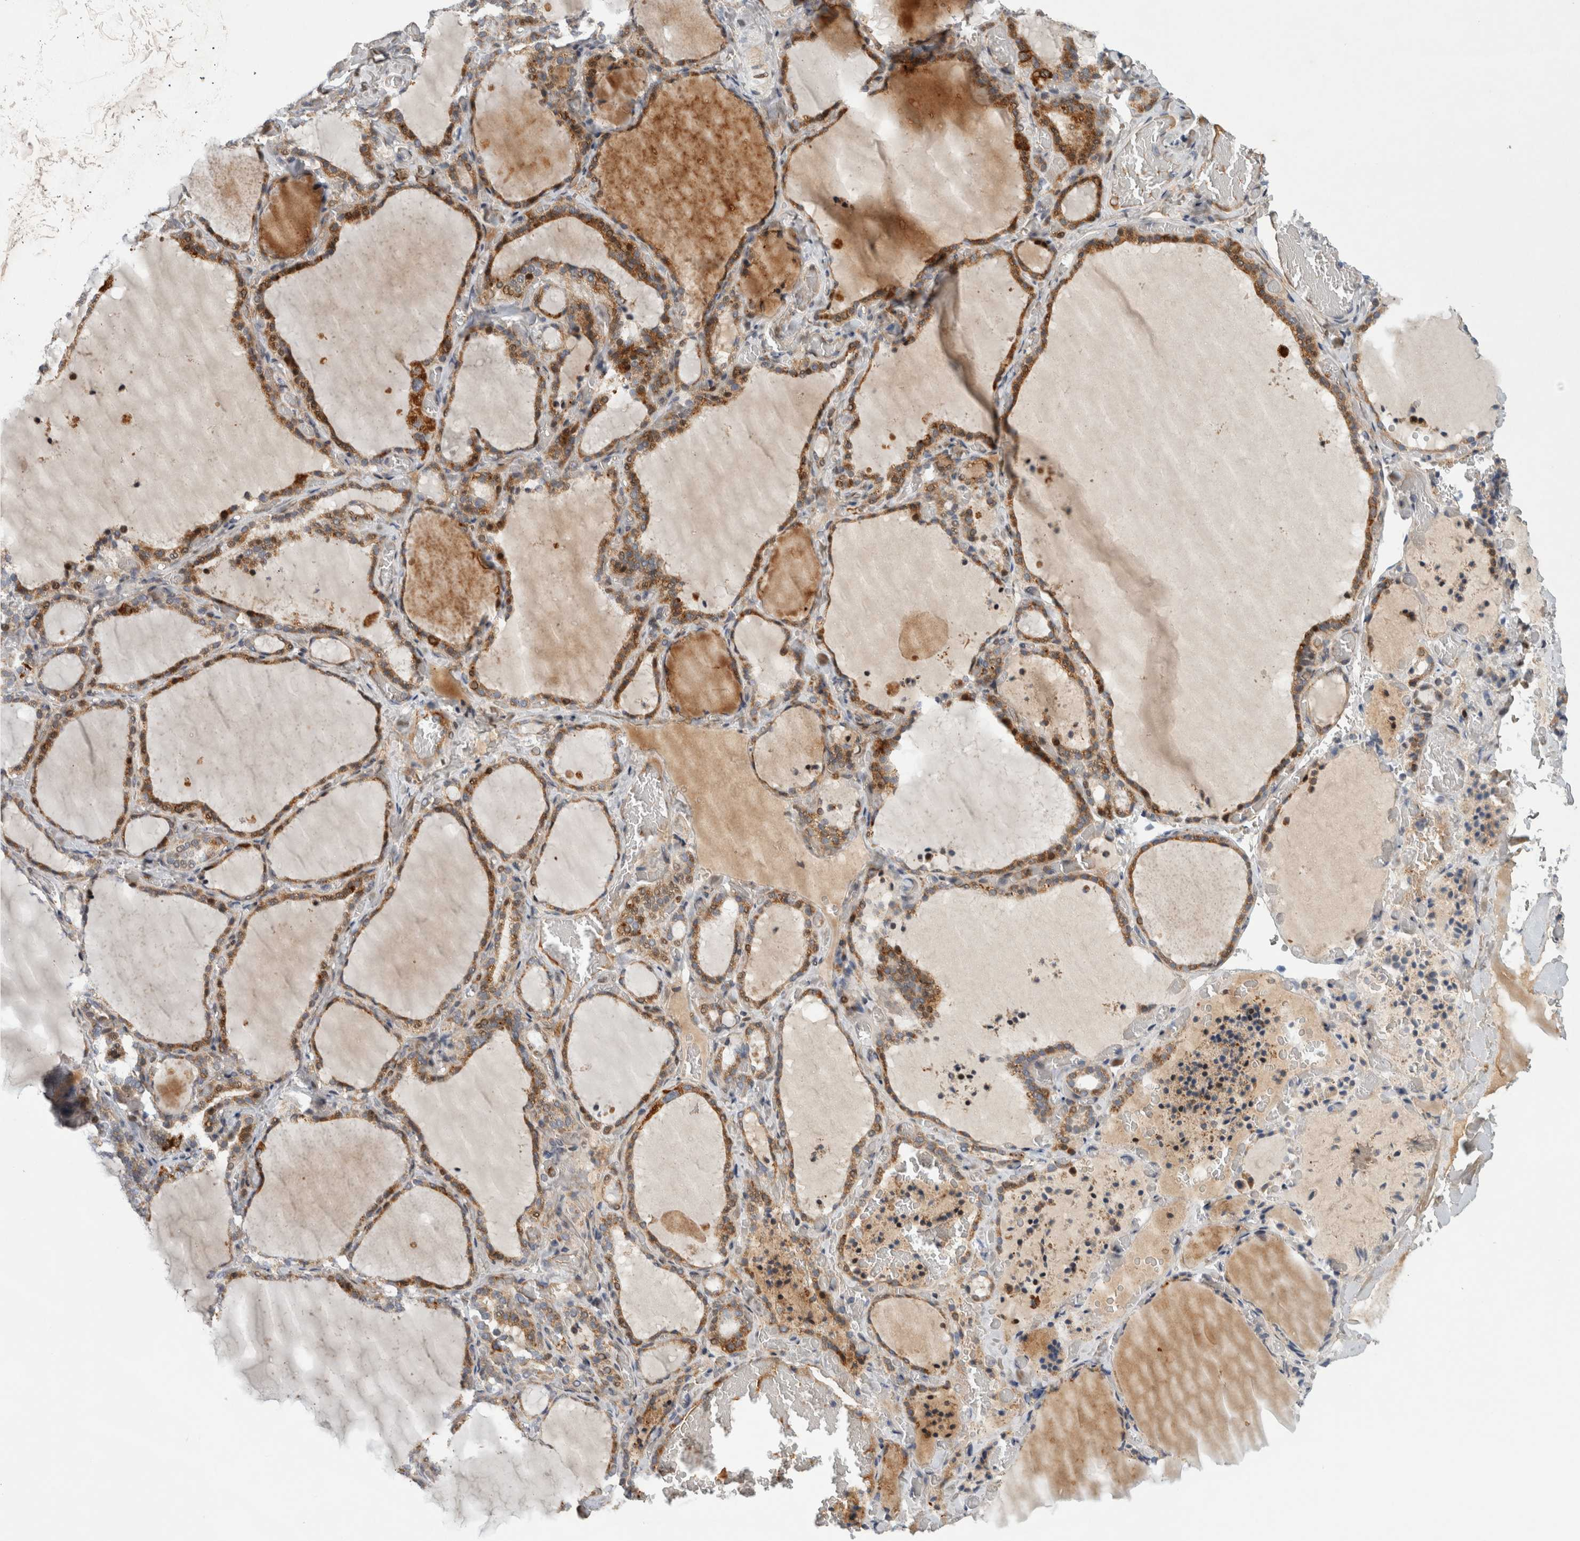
{"staining": {"intensity": "moderate", "quantity": ">75%", "location": "cytoplasmic/membranous"}, "tissue": "thyroid gland", "cell_type": "Glandular cells", "image_type": "normal", "snomed": [{"axis": "morphology", "description": "Normal tissue, NOS"}, {"axis": "topography", "description": "Thyroid gland"}], "caption": "Benign thyroid gland displays moderate cytoplasmic/membranous expression in approximately >75% of glandular cells.", "gene": "RBM48", "patient": {"sex": "female", "age": 22}}